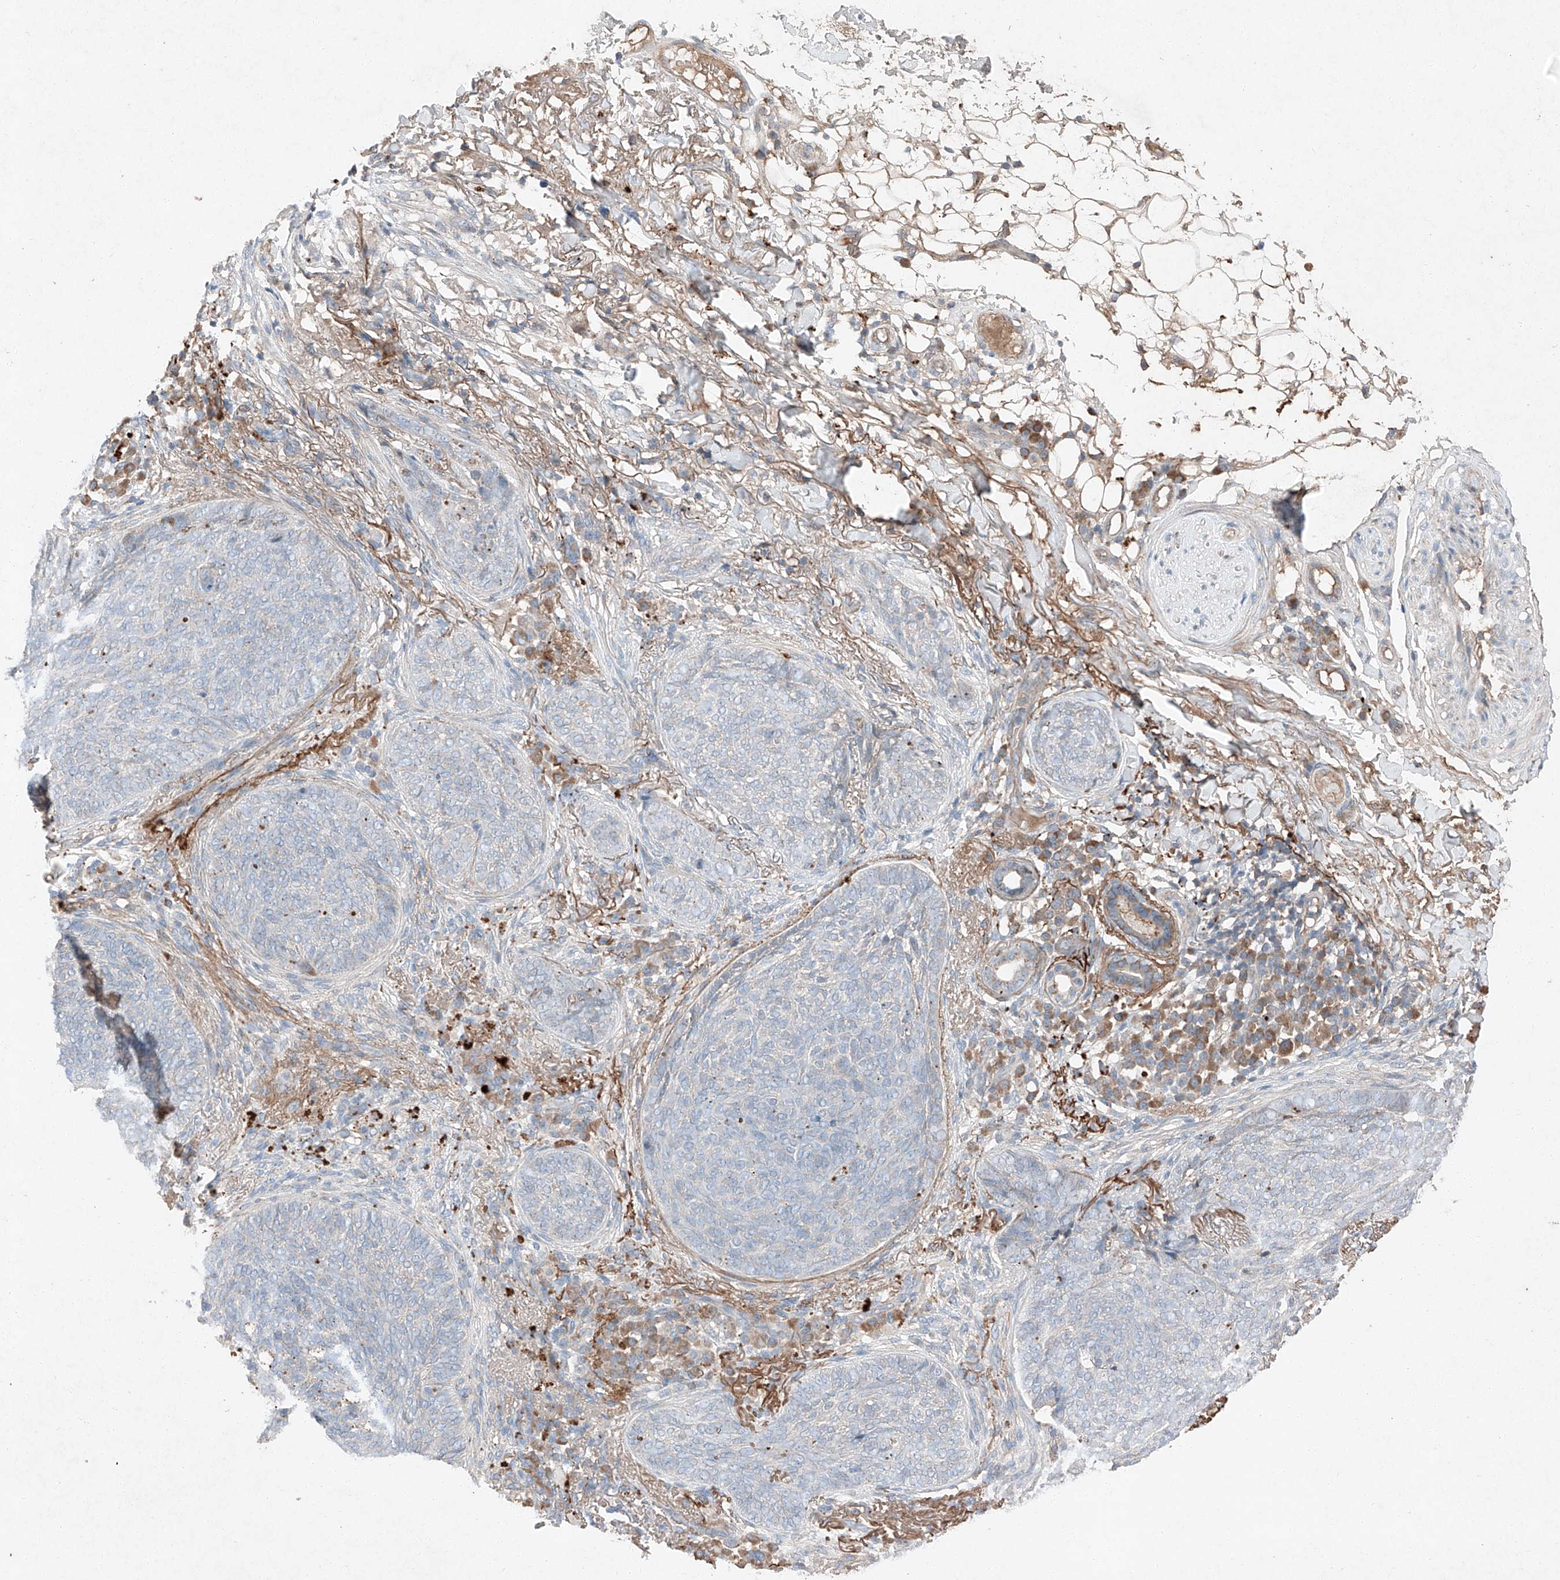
{"staining": {"intensity": "negative", "quantity": "none", "location": "none"}, "tissue": "skin cancer", "cell_type": "Tumor cells", "image_type": "cancer", "snomed": [{"axis": "morphology", "description": "Basal cell carcinoma"}, {"axis": "topography", "description": "Skin"}], "caption": "This is an immunohistochemistry (IHC) micrograph of human skin cancer. There is no expression in tumor cells.", "gene": "RUSC1", "patient": {"sex": "male", "age": 85}}